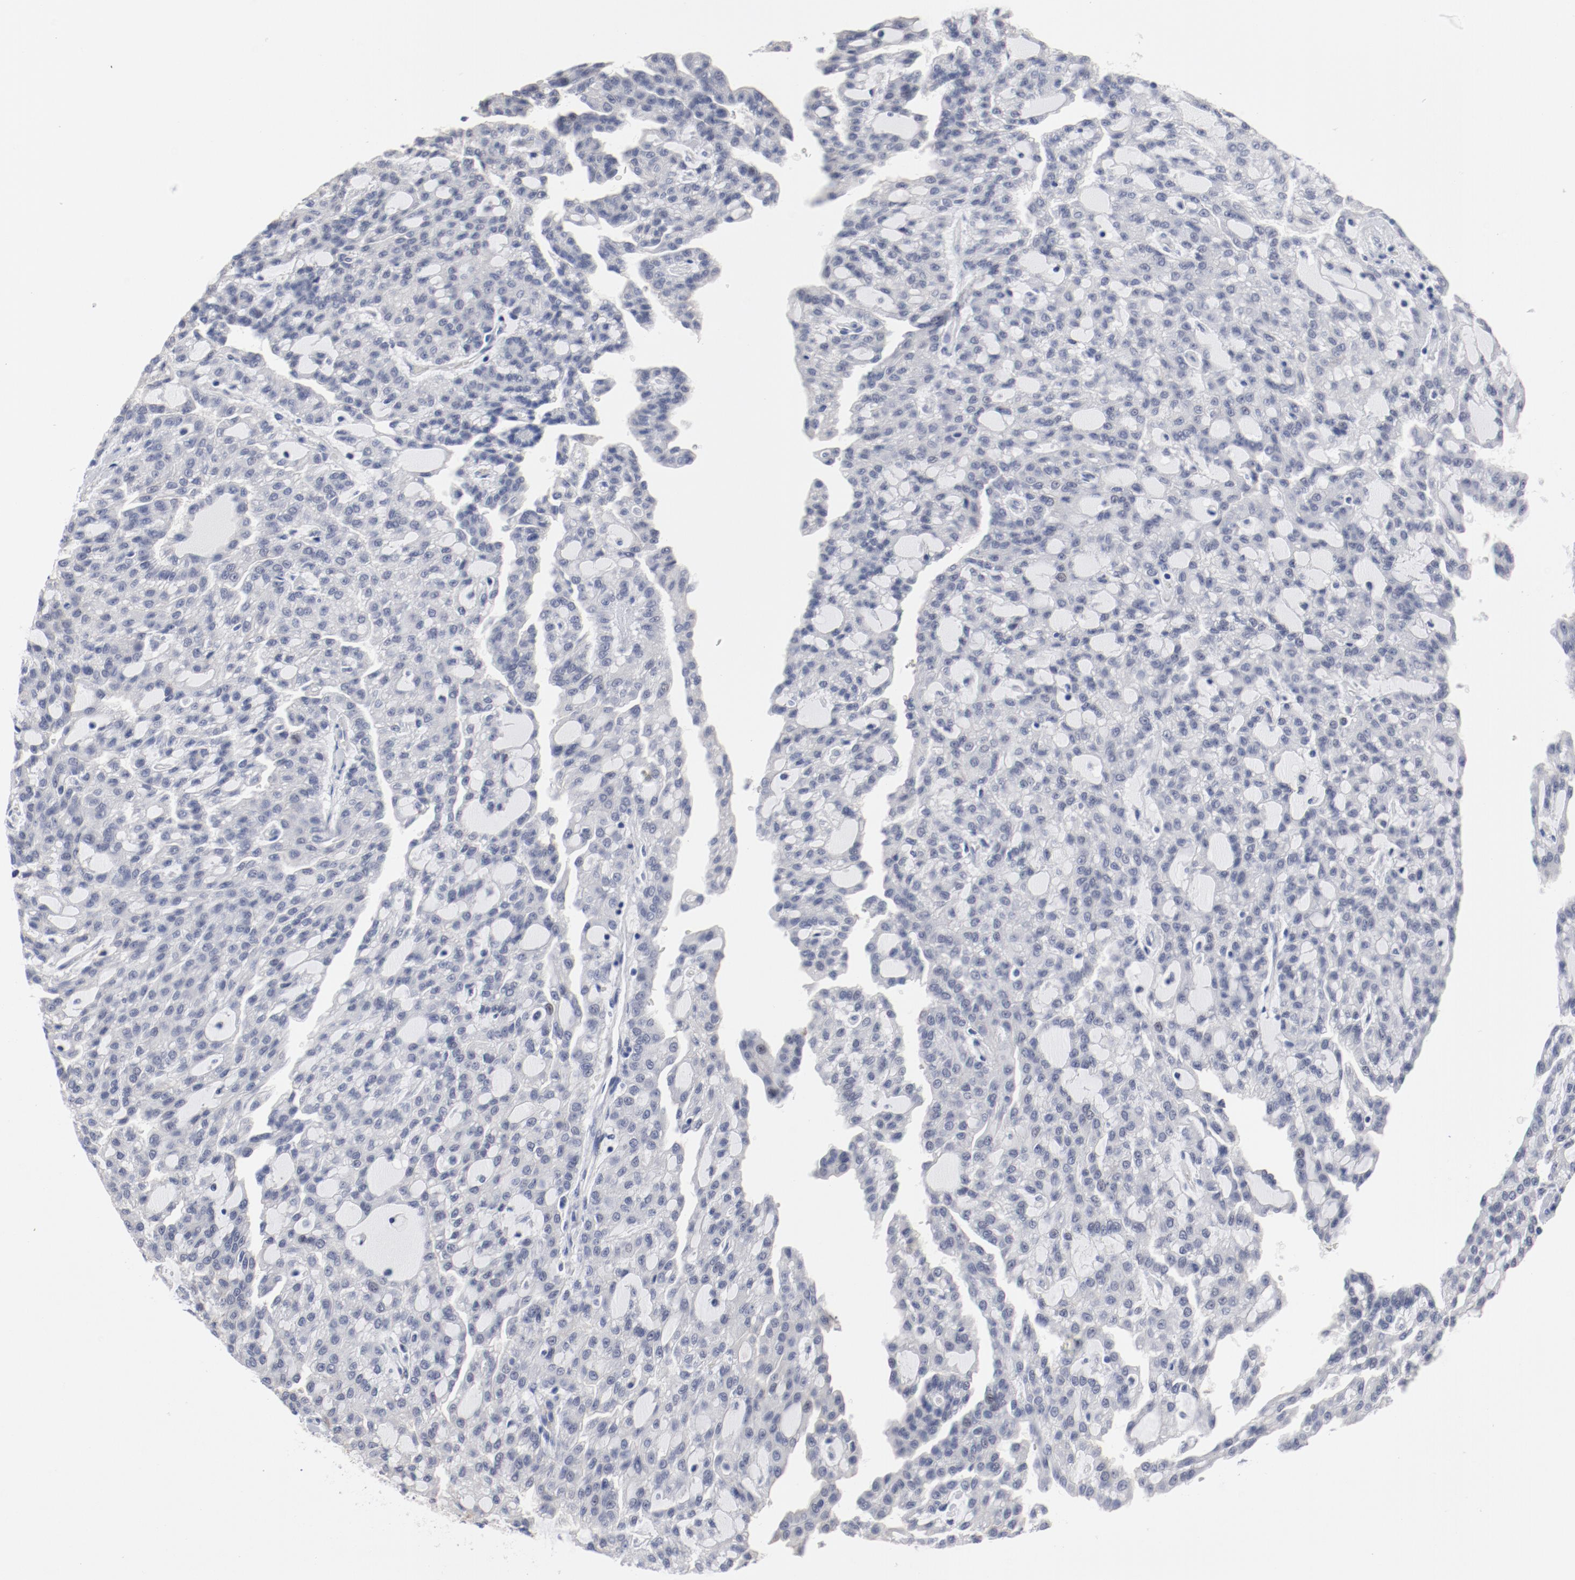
{"staining": {"intensity": "negative", "quantity": "none", "location": "none"}, "tissue": "renal cancer", "cell_type": "Tumor cells", "image_type": "cancer", "snomed": [{"axis": "morphology", "description": "Adenocarcinoma, NOS"}, {"axis": "topography", "description": "Kidney"}], "caption": "High magnification brightfield microscopy of renal cancer stained with DAB (3,3'-diaminobenzidine) (brown) and counterstained with hematoxylin (blue): tumor cells show no significant staining. Brightfield microscopy of immunohistochemistry stained with DAB (3,3'-diaminobenzidine) (brown) and hematoxylin (blue), captured at high magnification.", "gene": "ANKLE2", "patient": {"sex": "male", "age": 63}}